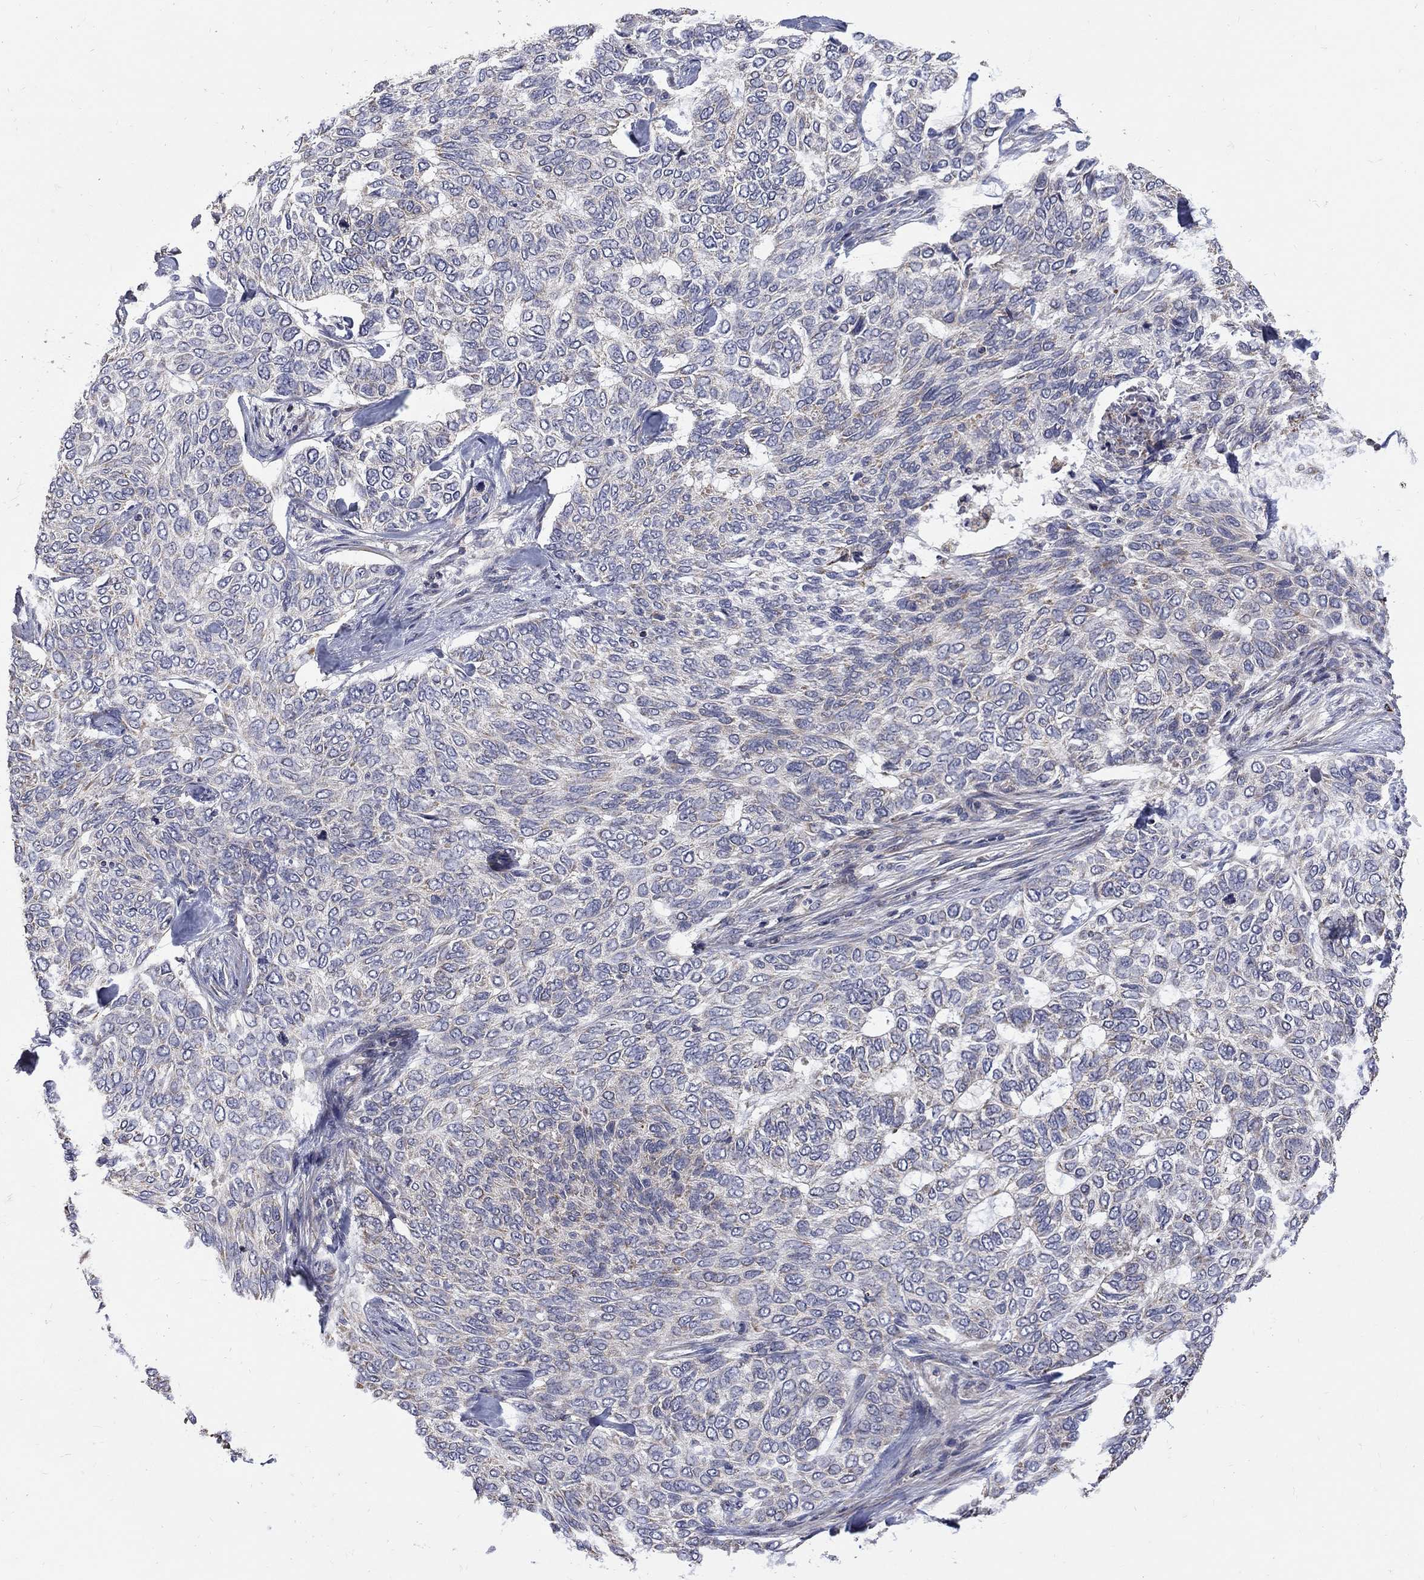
{"staining": {"intensity": "negative", "quantity": "none", "location": "none"}, "tissue": "skin cancer", "cell_type": "Tumor cells", "image_type": "cancer", "snomed": [{"axis": "morphology", "description": "Basal cell carcinoma"}, {"axis": "topography", "description": "Skin"}], "caption": "Immunohistochemical staining of human skin basal cell carcinoma demonstrates no significant positivity in tumor cells. The staining is performed using DAB brown chromogen with nuclei counter-stained in using hematoxylin.", "gene": "SH2B1", "patient": {"sex": "female", "age": 65}}